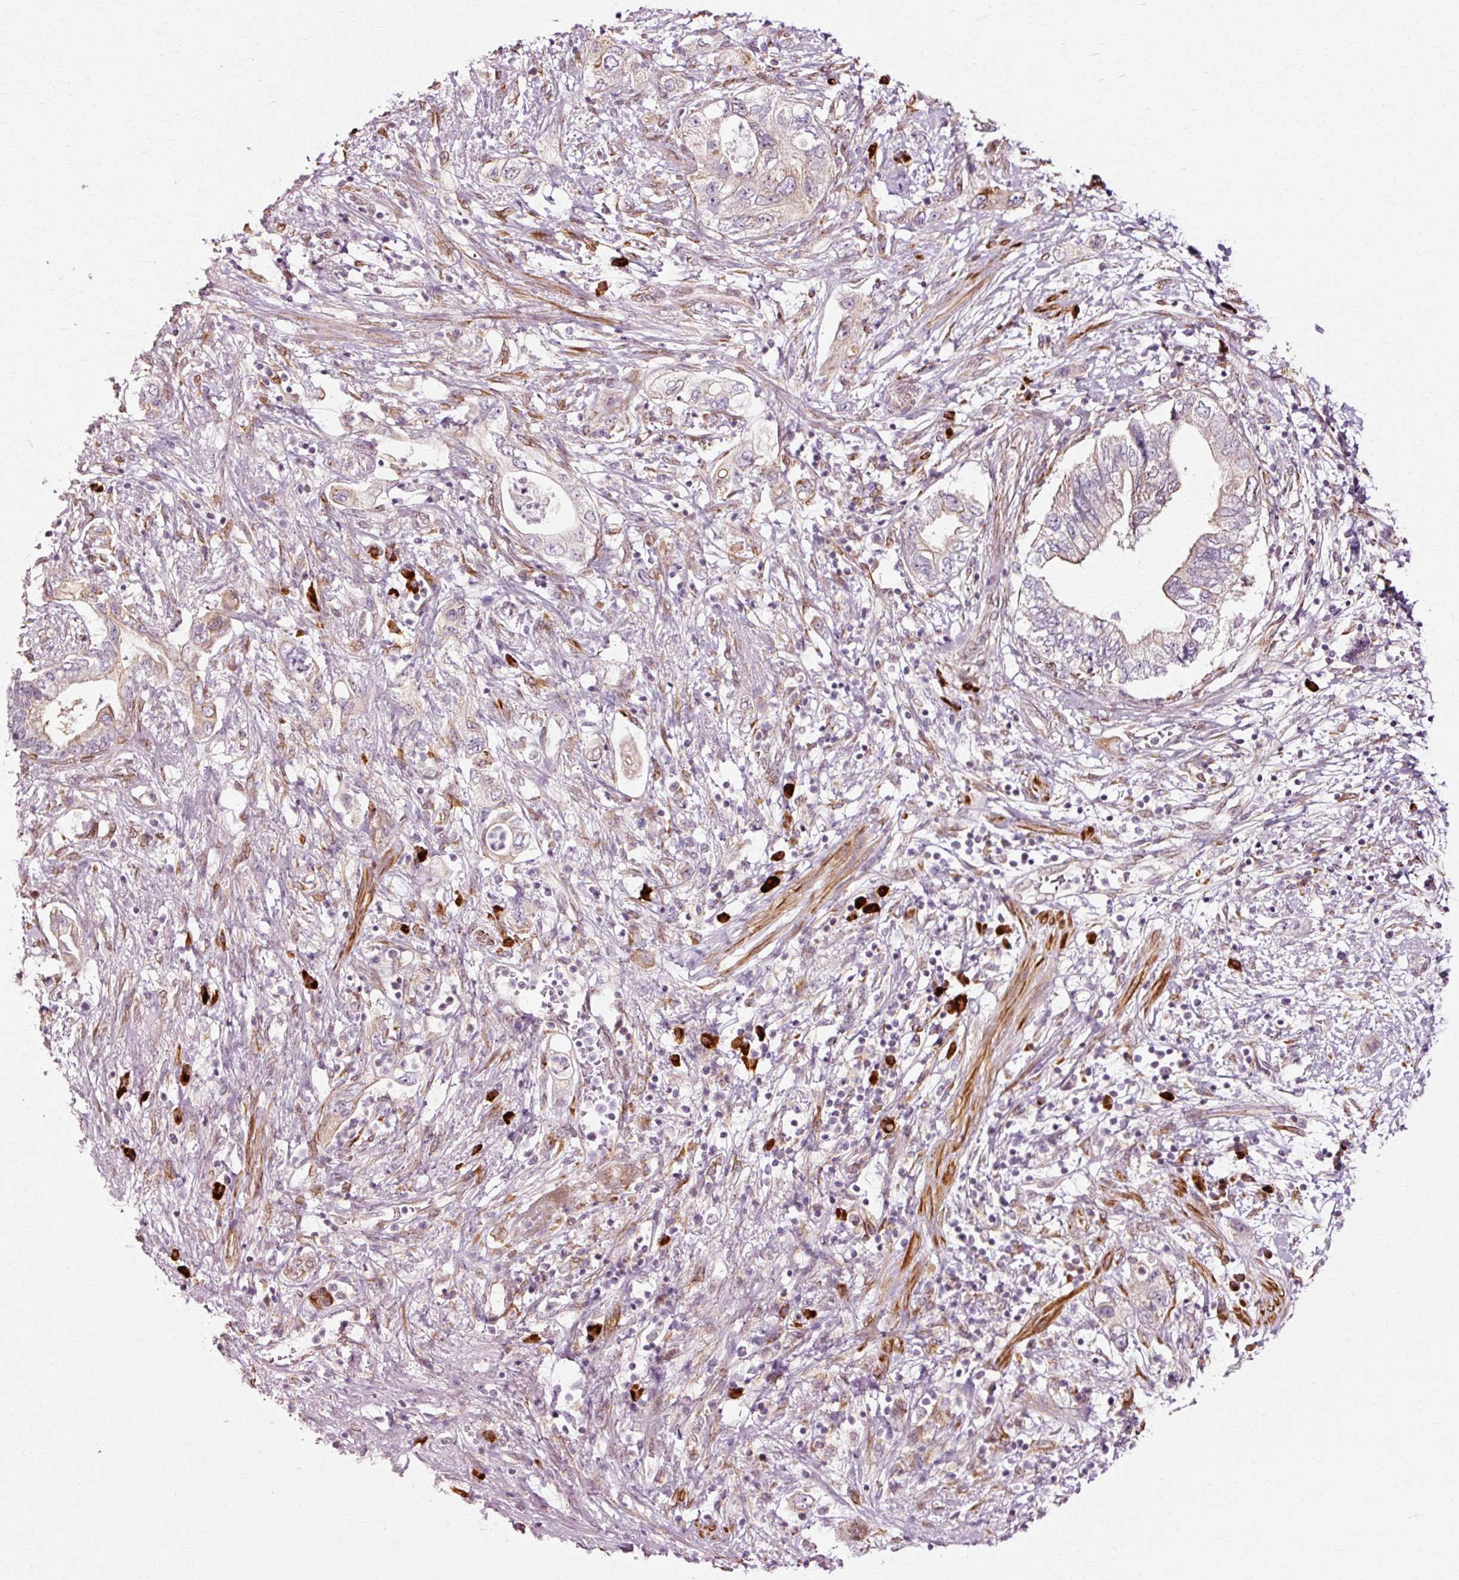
{"staining": {"intensity": "moderate", "quantity": "<25%", "location": "cytoplasmic/membranous"}, "tissue": "pancreatic cancer", "cell_type": "Tumor cells", "image_type": "cancer", "snomed": [{"axis": "morphology", "description": "Adenocarcinoma, NOS"}, {"axis": "topography", "description": "Pancreas"}], "caption": "The histopathology image displays immunohistochemical staining of adenocarcinoma (pancreatic). There is moderate cytoplasmic/membranous expression is seen in approximately <25% of tumor cells. (DAB IHC, brown staining for protein, blue staining for nuclei).", "gene": "RGPD5", "patient": {"sex": "female", "age": 73}}